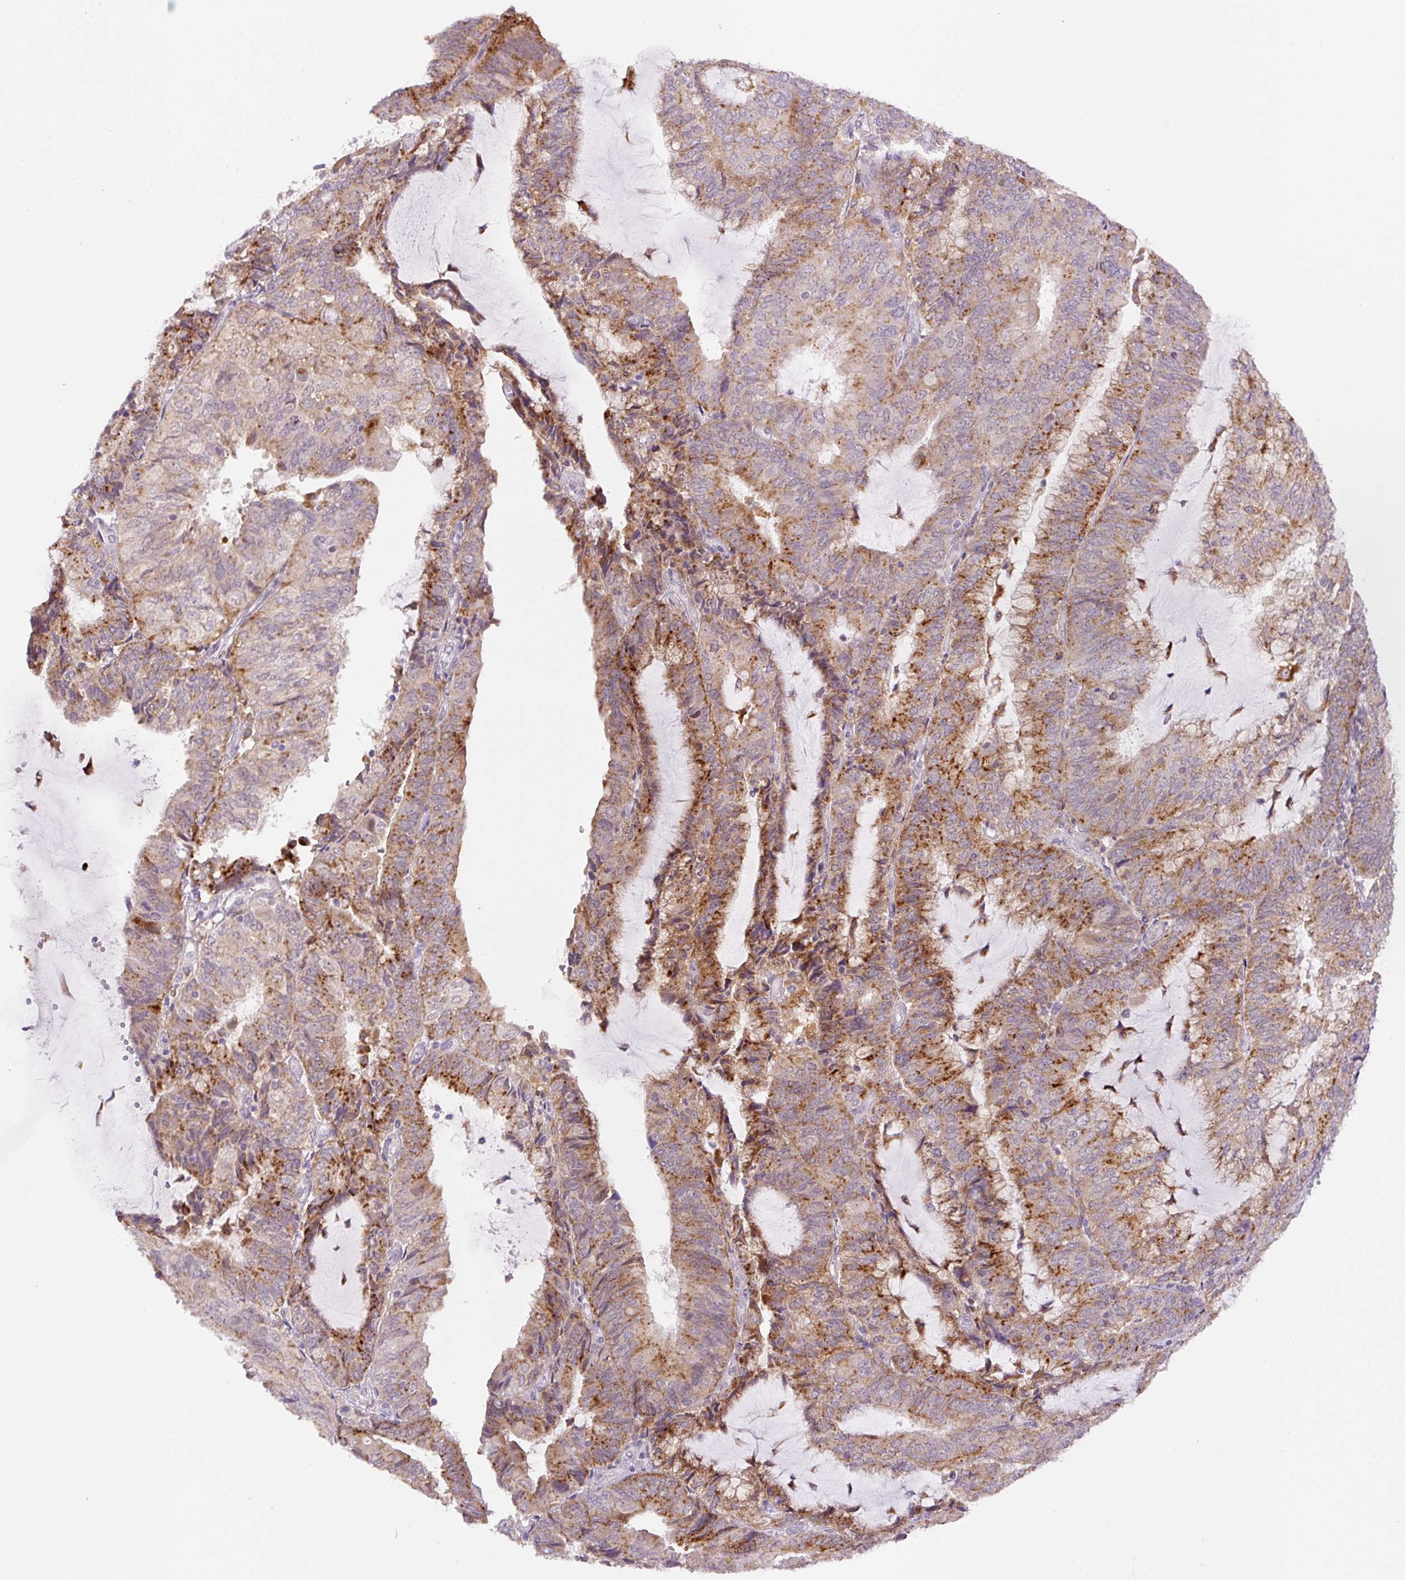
{"staining": {"intensity": "moderate", "quantity": ">75%", "location": "cytoplasmic/membranous"}, "tissue": "endometrial cancer", "cell_type": "Tumor cells", "image_type": "cancer", "snomed": [{"axis": "morphology", "description": "Adenocarcinoma, NOS"}, {"axis": "topography", "description": "Endometrium"}], "caption": "Endometrial adenocarcinoma stained for a protein demonstrates moderate cytoplasmic/membranous positivity in tumor cells. (DAB (3,3'-diaminobenzidine) = brown stain, brightfield microscopy at high magnification).", "gene": "CEBPZOS", "patient": {"sex": "female", "age": 81}}